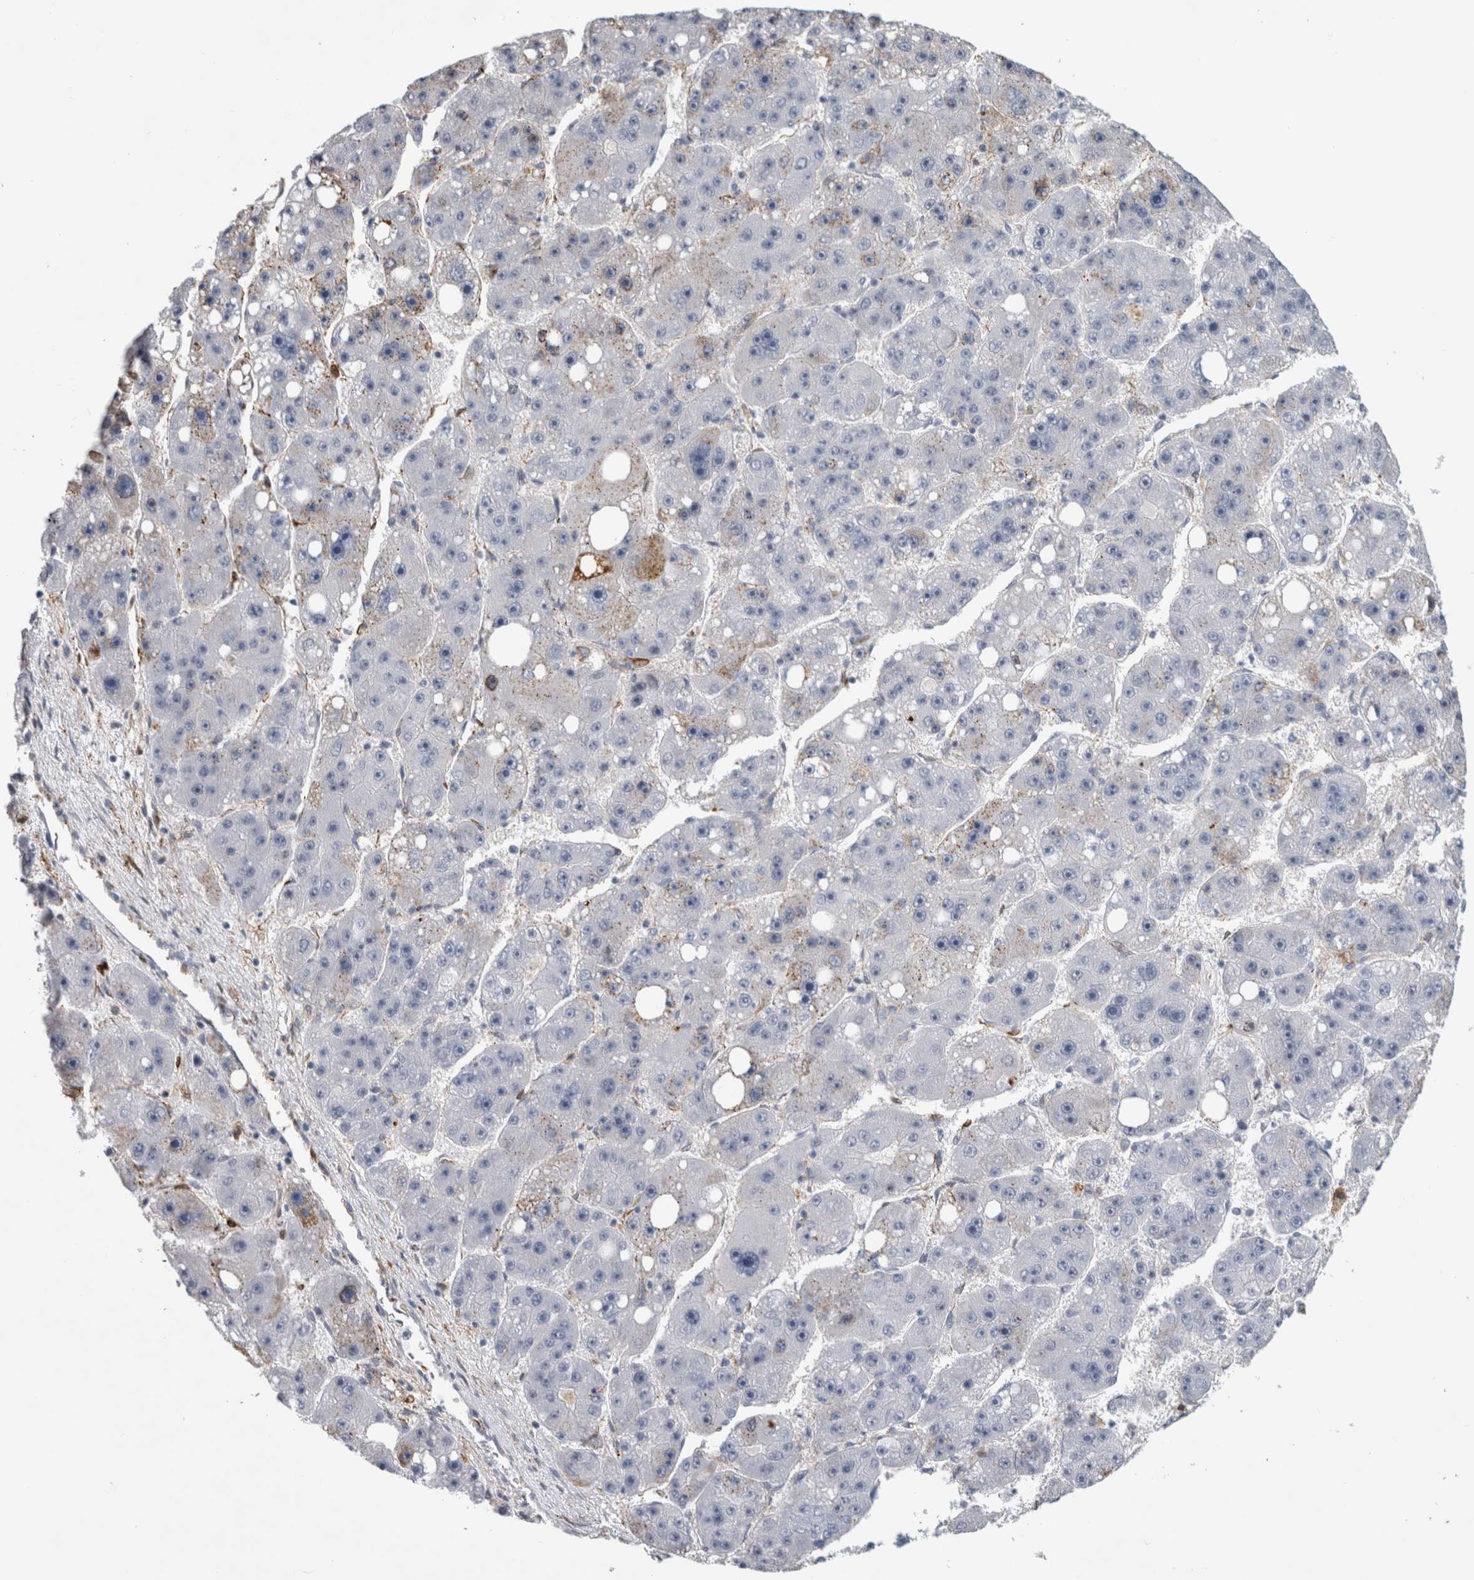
{"staining": {"intensity": "moderate", "quantity": "<25%", "location": "cytoplasmic/membranous"}, "tissue": "liver cancer", "cell_type": "Tumor cells", "image_type": "cancer", "snomed": [{"axis": "morphology", "description": "Carcinoma, Hepatocellular, NOS"}, {"axis": "topography", "description": "Liver"}], "caption": "Protein analysis of liver cancer tissue displays moderate cytoplasmic/membranous expression in about <25% of tumor cells.", "gene": "DNAJC24", "patient": {"sex": "female", "age": 61}}